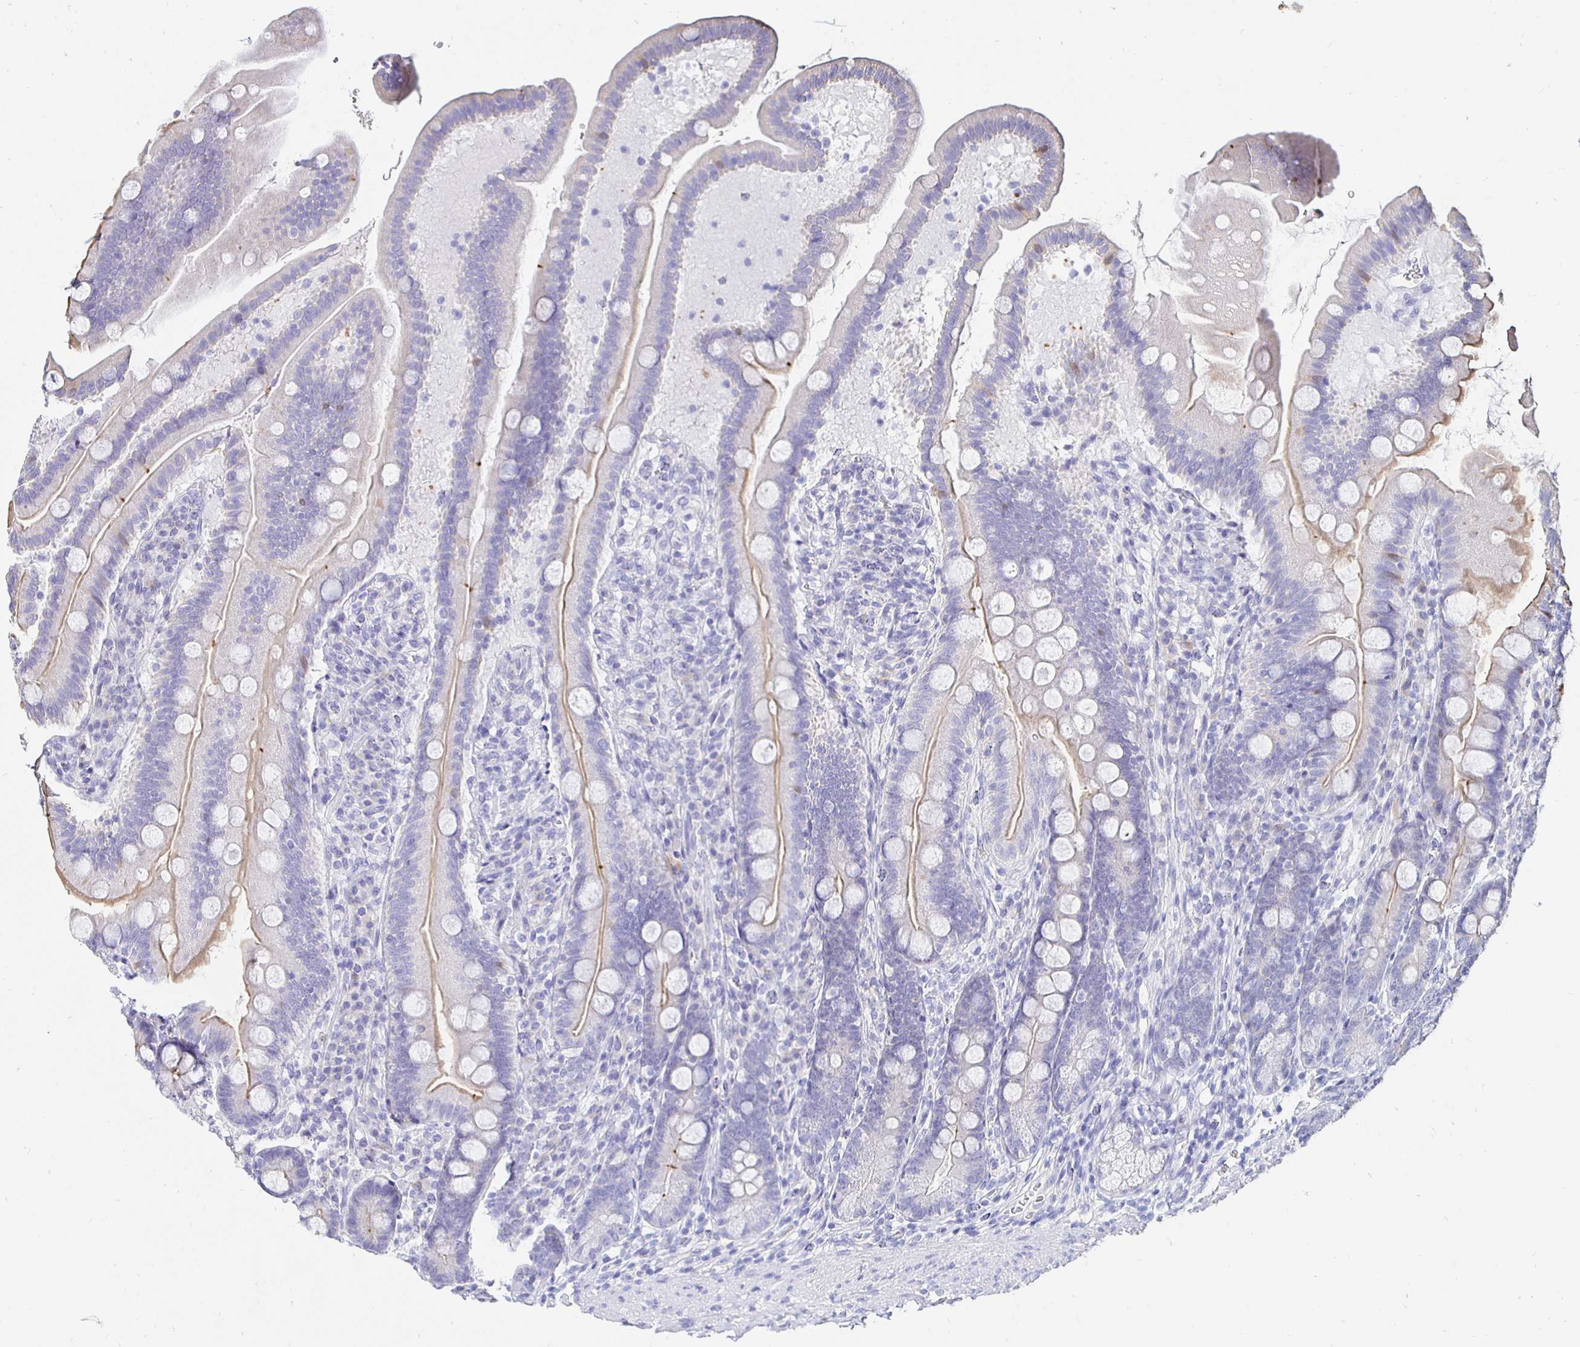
{"staining": {"intensity": "moderate", "quantity": "25%-75%", "location": "cytoplasmic/membranous"}, "tissue": "duodenum", "cell_type": "Glandular cells", "image_type": "normal", "snomed": [{"axis": "morphology", "description": "Normal tissue, NOS"}, {"axis": "topography", "description": "Duodenum"}], "caption": "A brown stain labels moderate cytoplasmic/membranous staining of a protein in glandular cells of benign duodenum. The staining is performed using DAB (3,3'-diaminobenzidine) brown chromogen to label protein expression. The nuclei are counter-stained blue using hematoxylin.", "gene": "UMOD", "patient": {"sex": "female", "age": 67}}